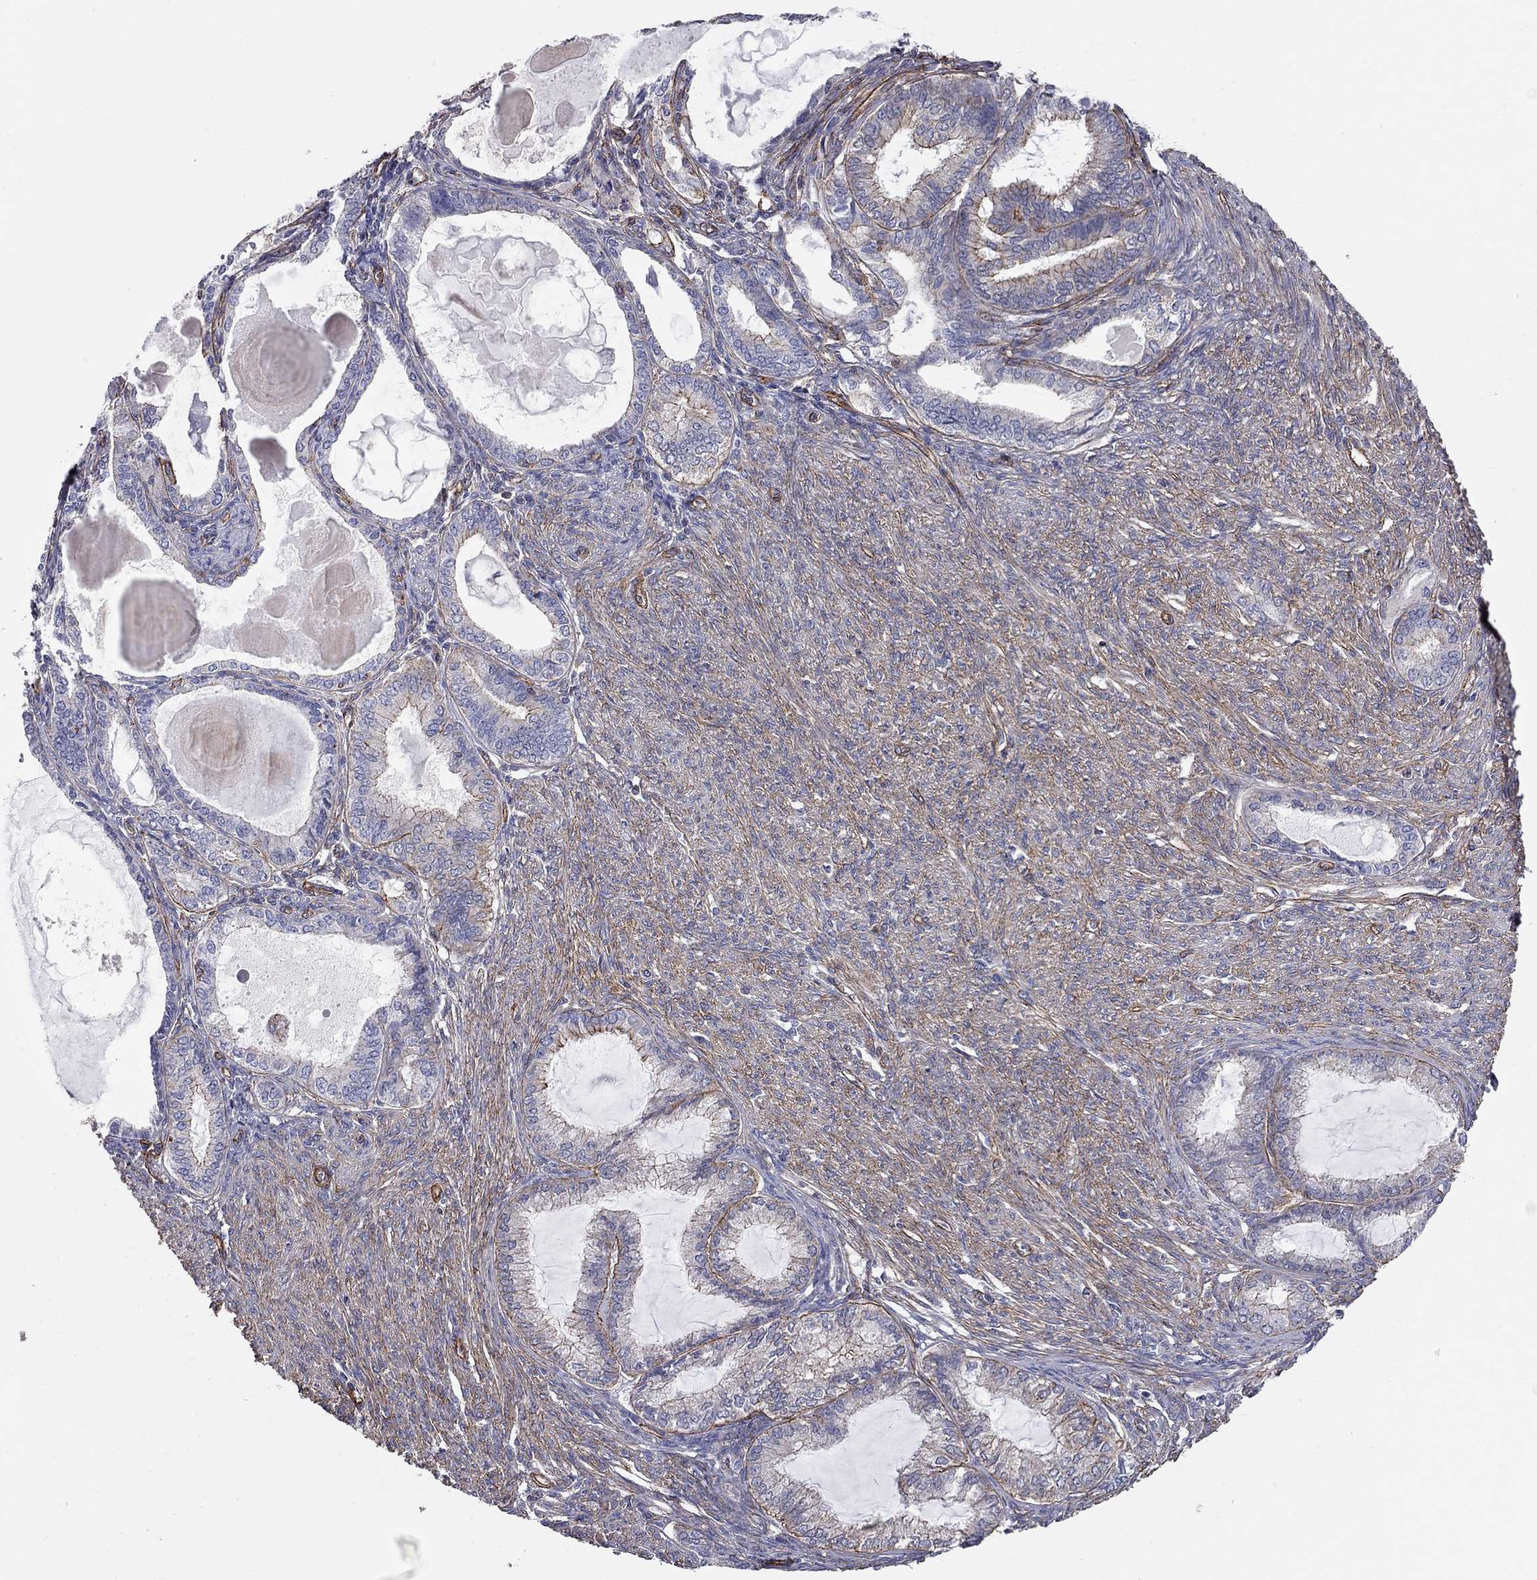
{"staining": {"intensity": "strong", "quantity": "<25%", "location": "cytoplasmic/membranous"}, "tissue": "endometrial cancer", "cell_type": "Tumor cells", "image_type": "cancer", "snomed": [{"axis": "morphology", "description": "Adenocarcinoma, NOS"}, {"axis": "topography", "description": "Endometrium"}], "caption": "DAB immunohistochemical staining of human endometrial cancer (adenocarcinoma) shows strong cytoplasmic/membranous protein staining in approximately <25% of tumor cells.", "gene": "BICDL2", "patient": {"sex": "female", "age": 86}}